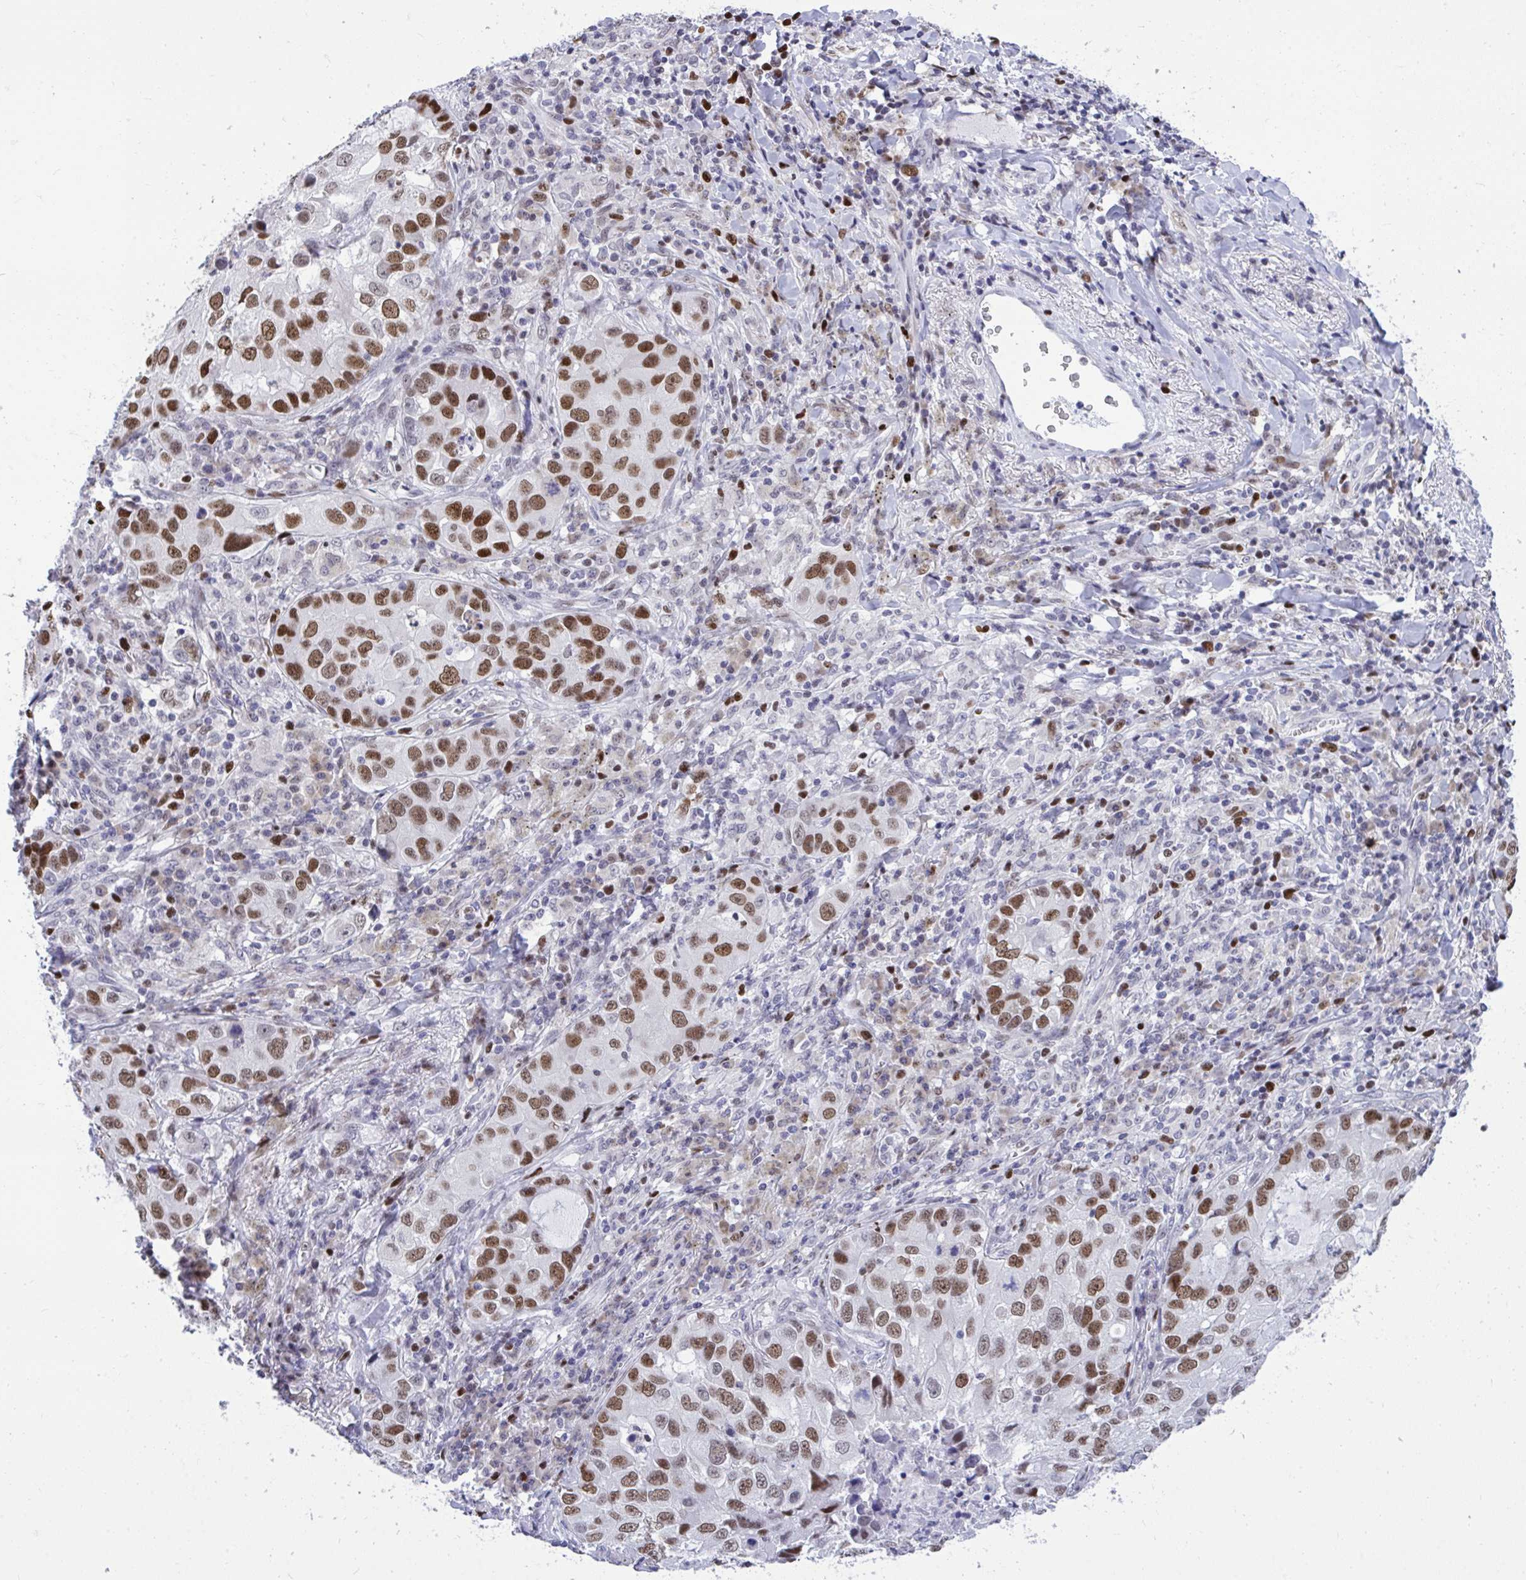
{"staining": {"intensity": "moderate", "quantity": ">75%", "location": "nuclear"}, "tissue": "lung cancer", "cell_type": "Tumor cells", "image_type": "cancer", "snomed": [{"axis": "morphology", "description": "Normal morphology"}, {"axis": "morphology", "description": "Adenocarcinoma, NOS"}, {"axis": "topography", "description": "Lymph node"}, {"axis": "topography", "description": "Lung"}], "caption": "Lung cancer (adenocarcinoma) stained with immunohistochemistry (IHC) shows moderate nuclear staining in about >75% of tumor cells.", "gene": "C1QL2", "patient": {"sex": "female", "age": 51}}